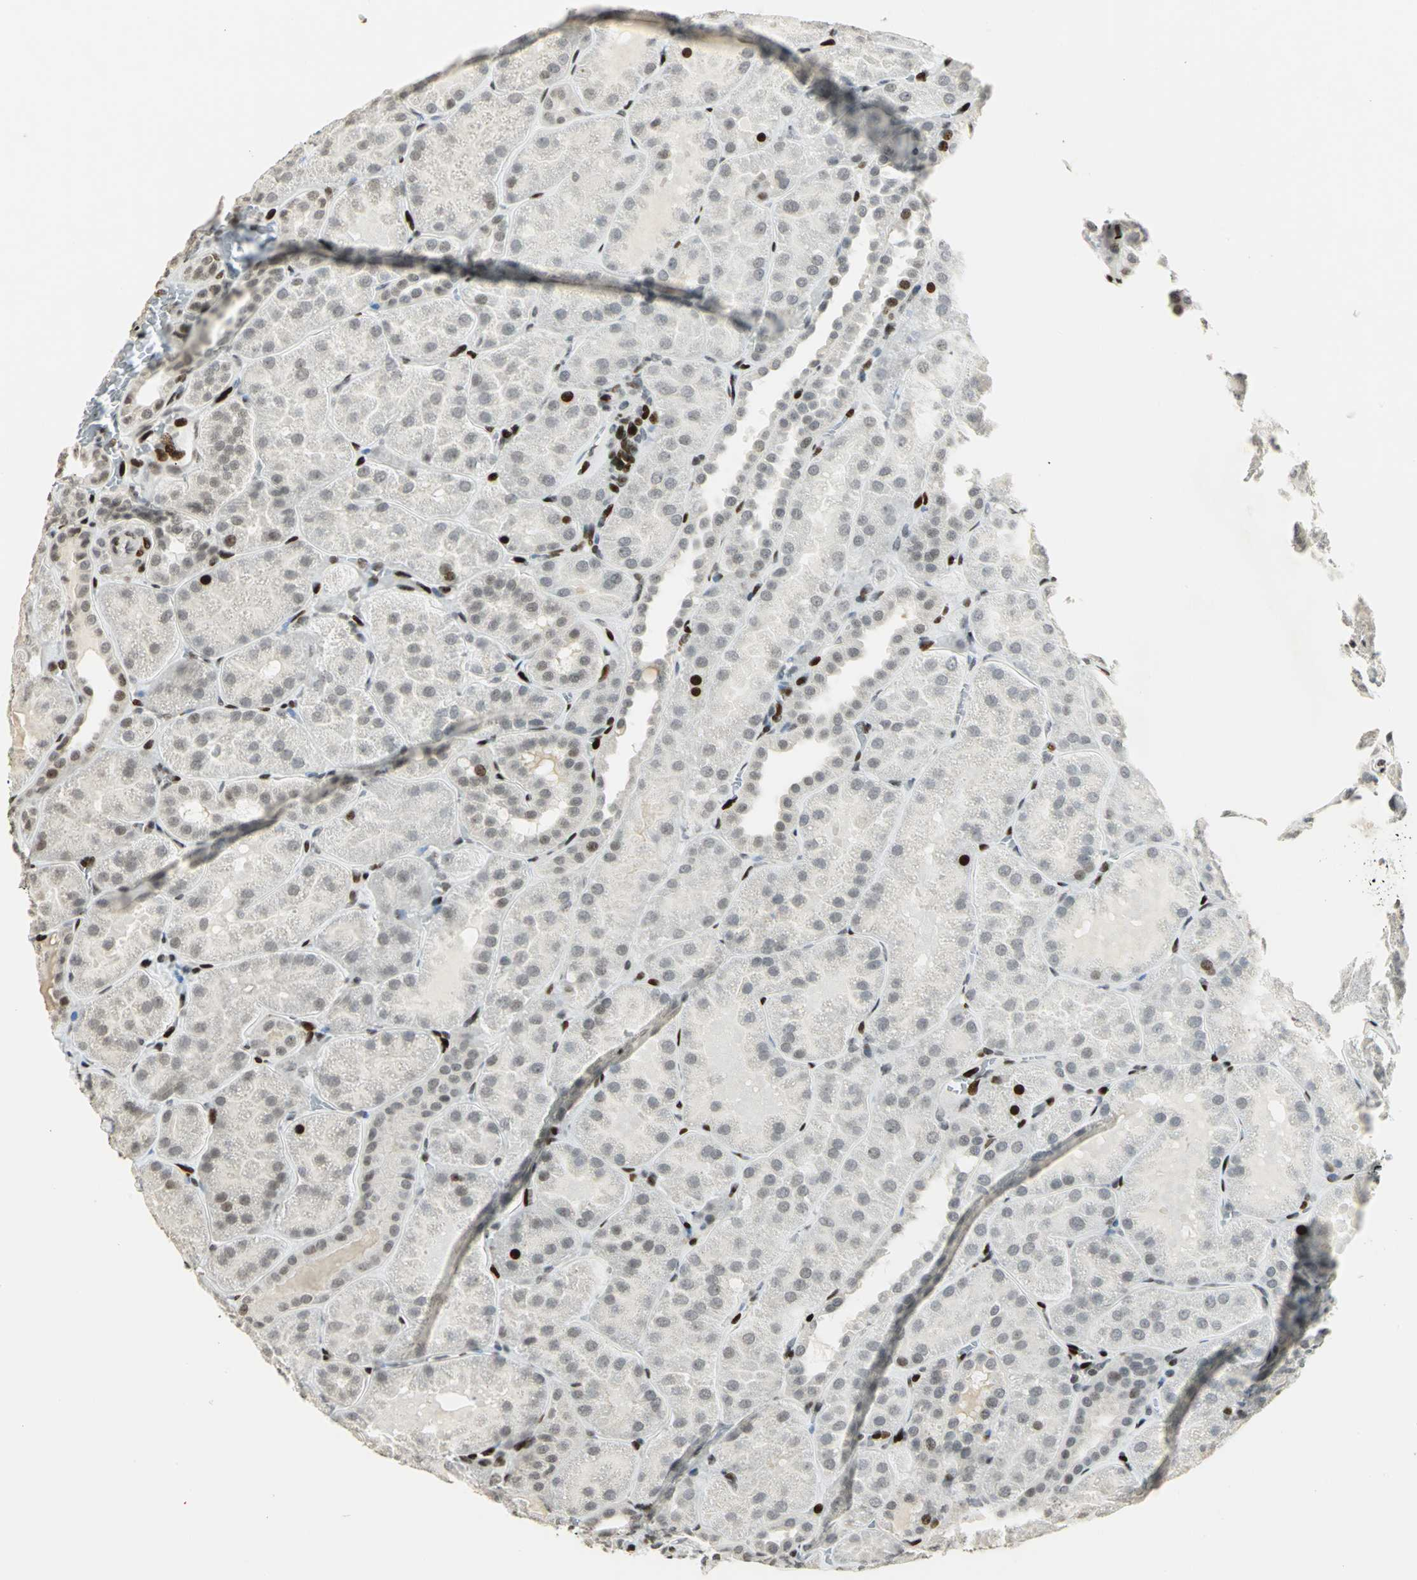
{"staining": {"intensity": "strong", "quantity": "25%-75%", "location": "nuclear"}, "tissue": "kidney", "cell_type": "Cells in glomeruli", "image_type": "normal", "snomed": [{"axis": "morphology", "description": "Normal tissue, NOS"}, {"axis": "topography", "description": "Kidney"}], "caption": "Immunohistochemical staining of benign kidney demonstrates 25%-75% levels of strong nuclear protein expression in about 25%-75% of cells in glomeruli. (IHC, brightfield microscopy, high magnification).", "gene": "KDM1A", "patient": {"sex": "male", "age": 28}}